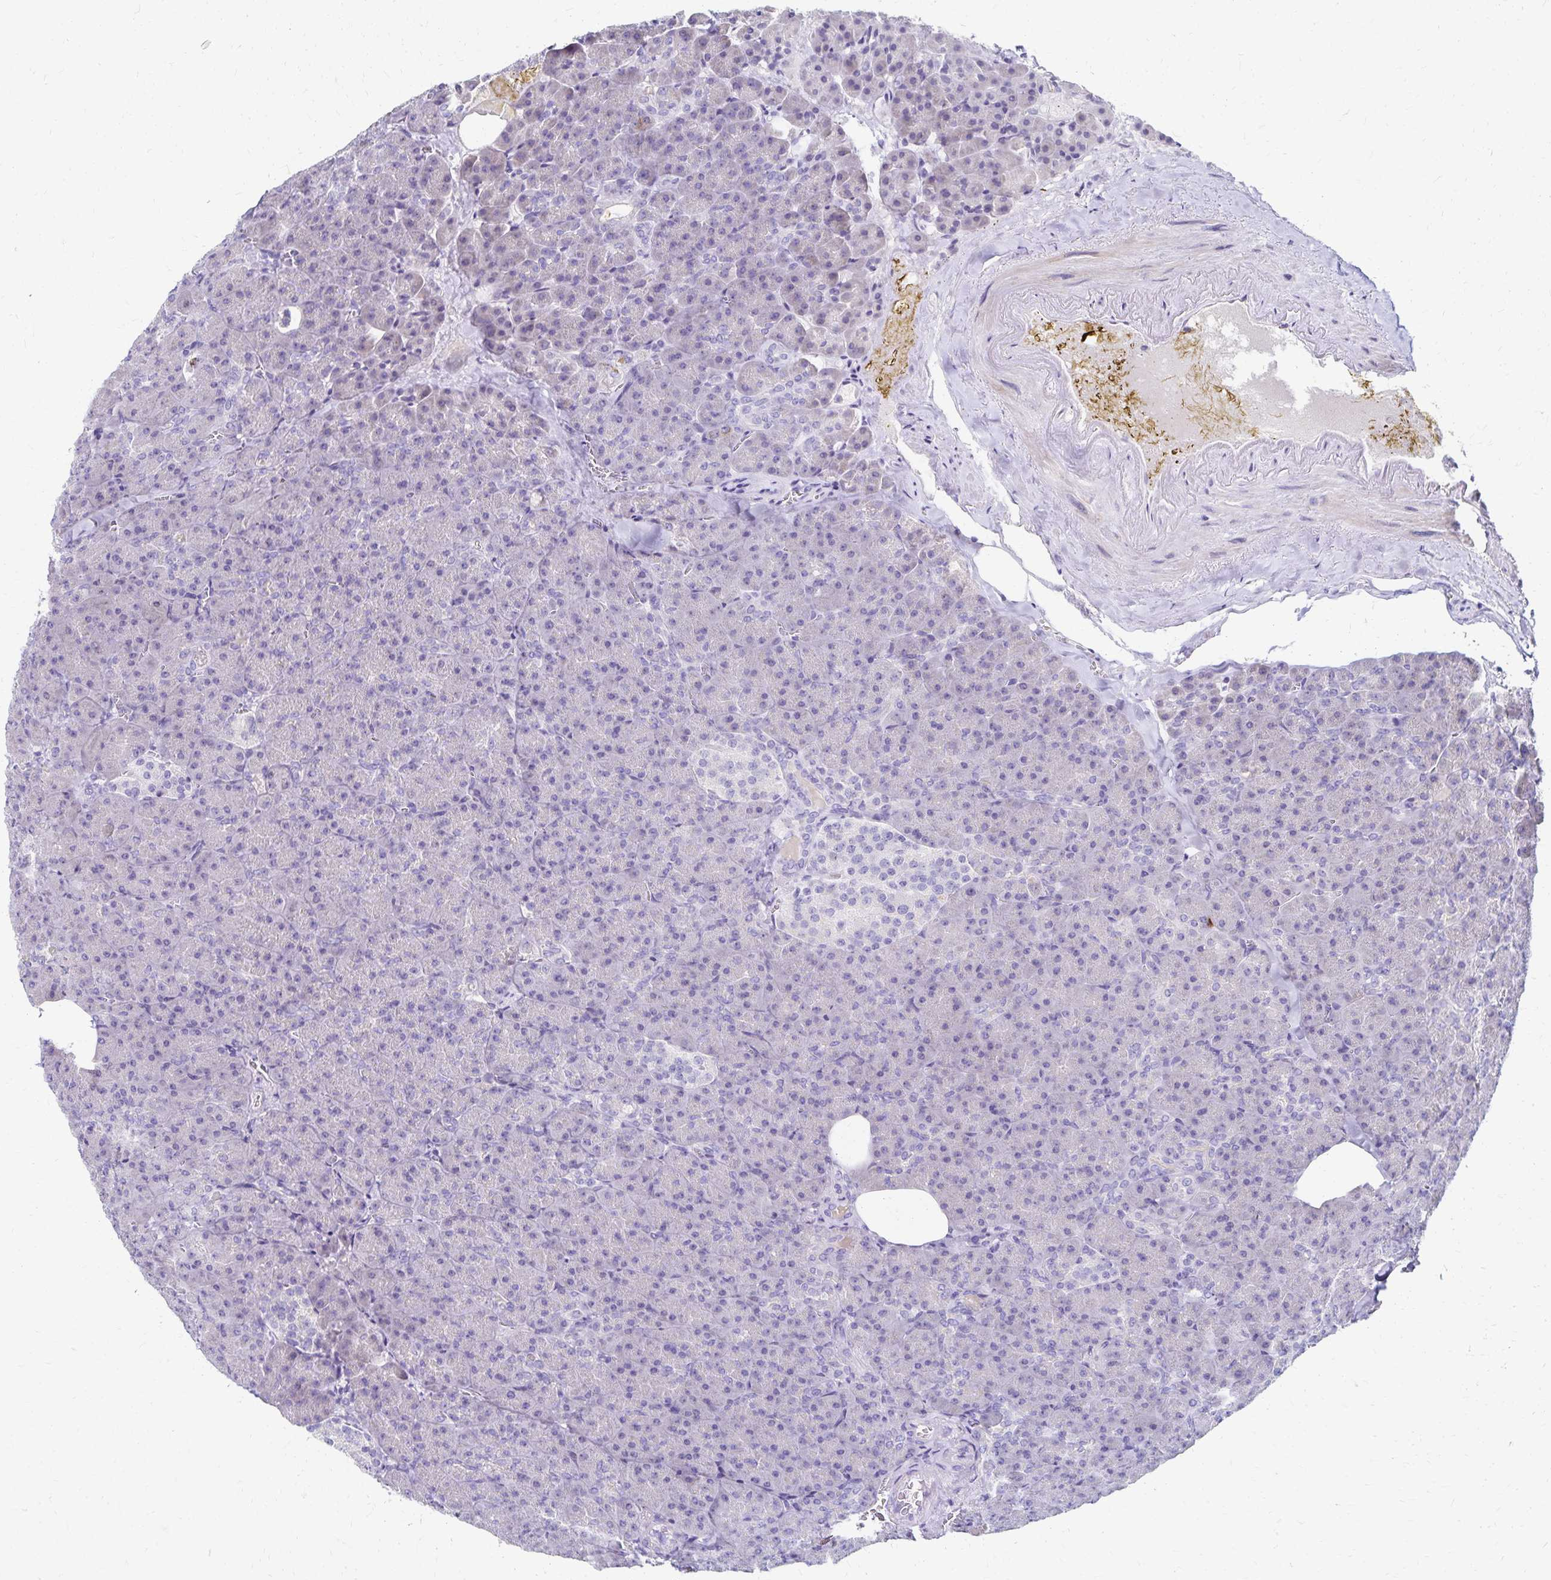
{"staining": {"intensity": "negative", "quantity": "none", "location": "none"}, "tissue": "pancreas", "cell_type": "Exocrine glandular cells", "image_type": "normal", "snomed": [{"axis": "morphology", "description": "Normal tissue, NOS"}, {"axis": "topography", "description": "Pancreas"}], "caption": "Immunohistochemistry (IHC) micrograph of normal pancreas stained for a protein (brown), which reveals no staining in exocrine glandular cells. Brightfield microscopy of immunohistochemistry (IHC) stained with DAB (brown) and hematoxylin (blue), captured at high magnification.", "gene": "PAX5", "patient": {"sex": "female", "age": 74}}